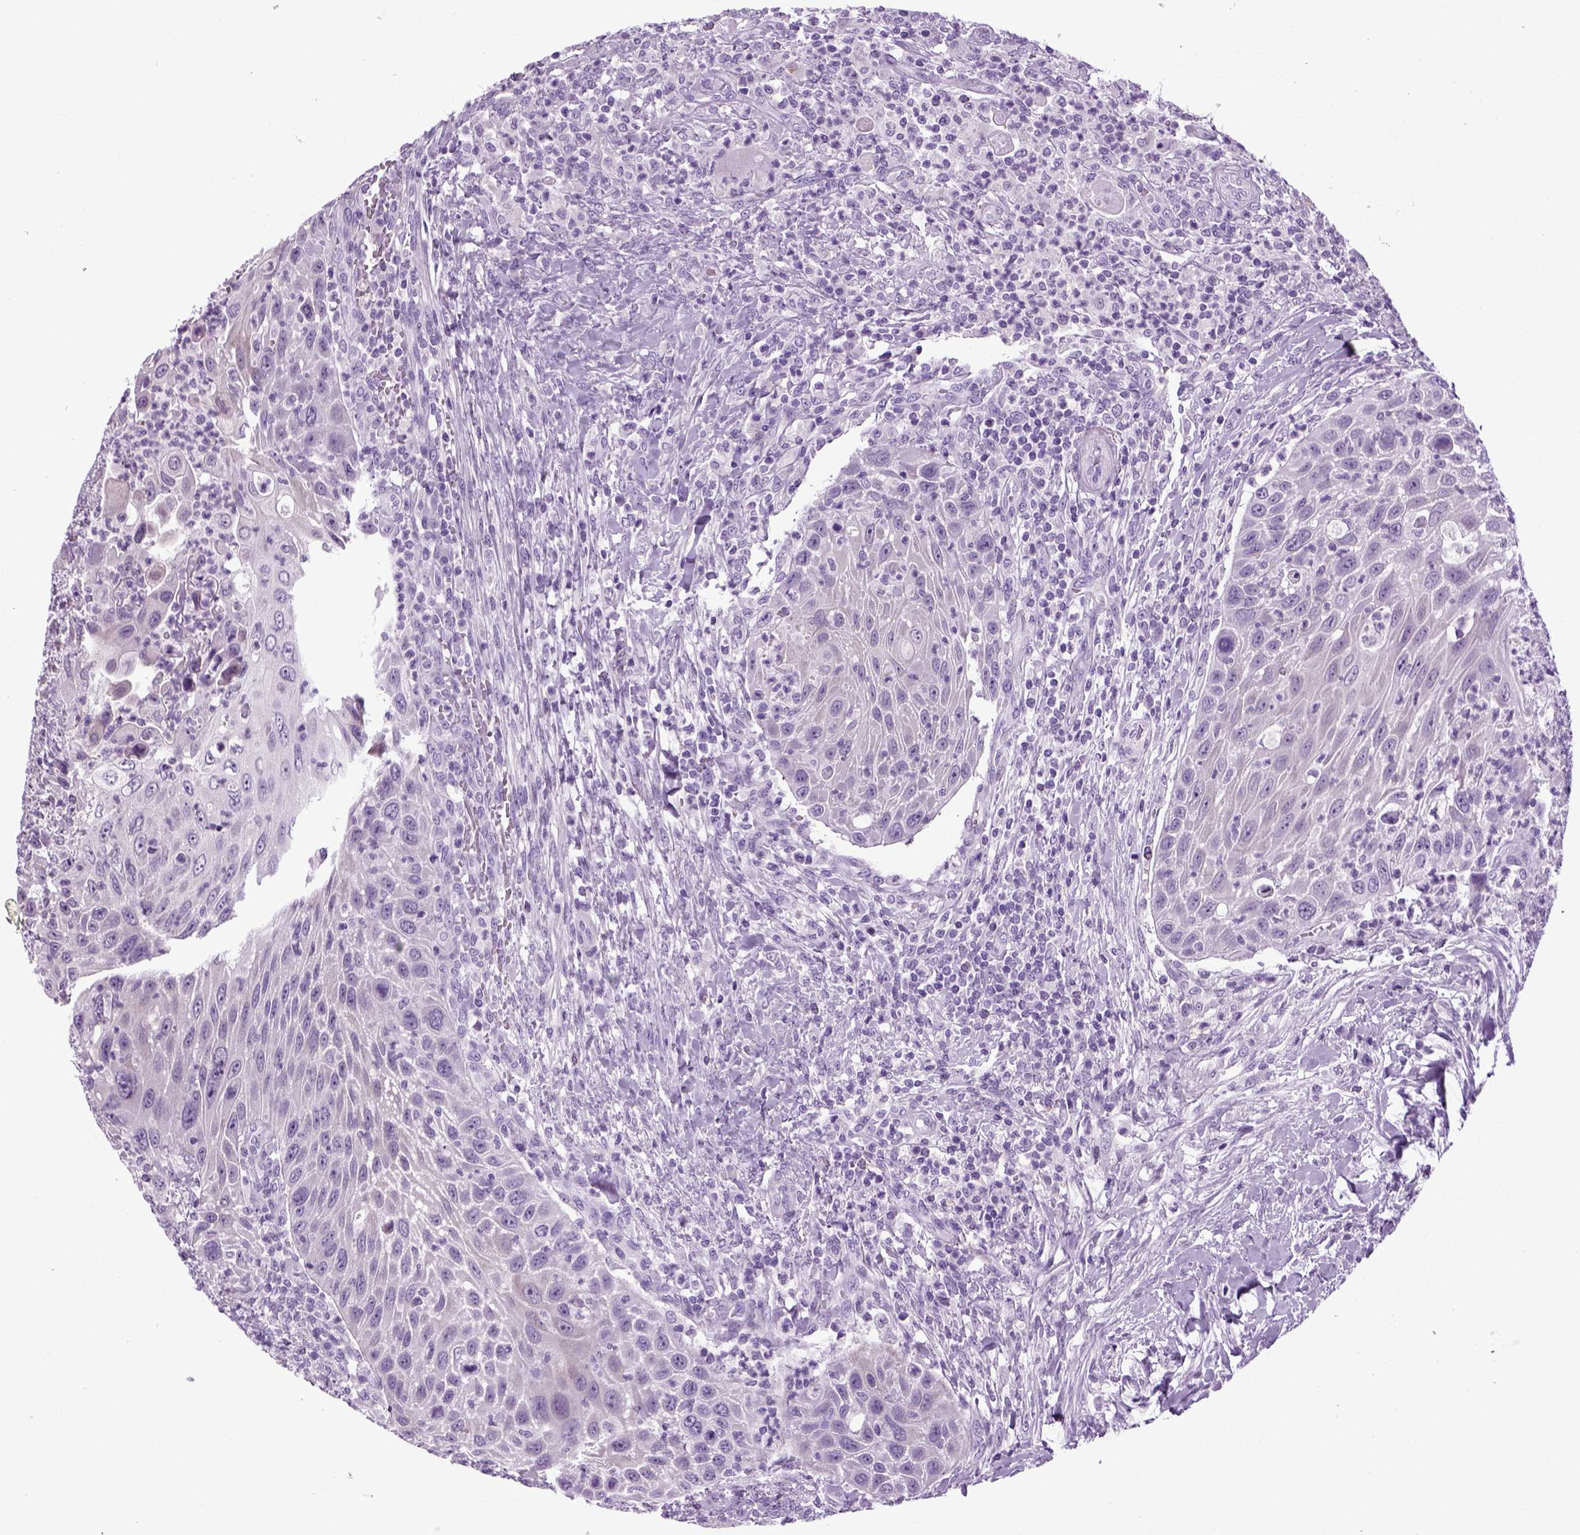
{"staining": {"intensity": "negative", "quantity": "none", "location": "none"}, "tissue": "head and neck cancer", "cell_type": "Tumor cells", "image_type": "cancer", "snomed": [{"axis": "morphology", "description": "Squamous cell carcinoma, NOS"}, {"axis": "topography", "description": "Head-Neck"}], "caption": "The micrograph displays no staining of tumor cells in head and neck cancer. (DAB (3,3'-diaminobenzidine) immunohistochemistry visualized using brightfield microscopy, high magnification).", "gene": "HMCN2", "patient": {"sex": "male", "age": 69}}